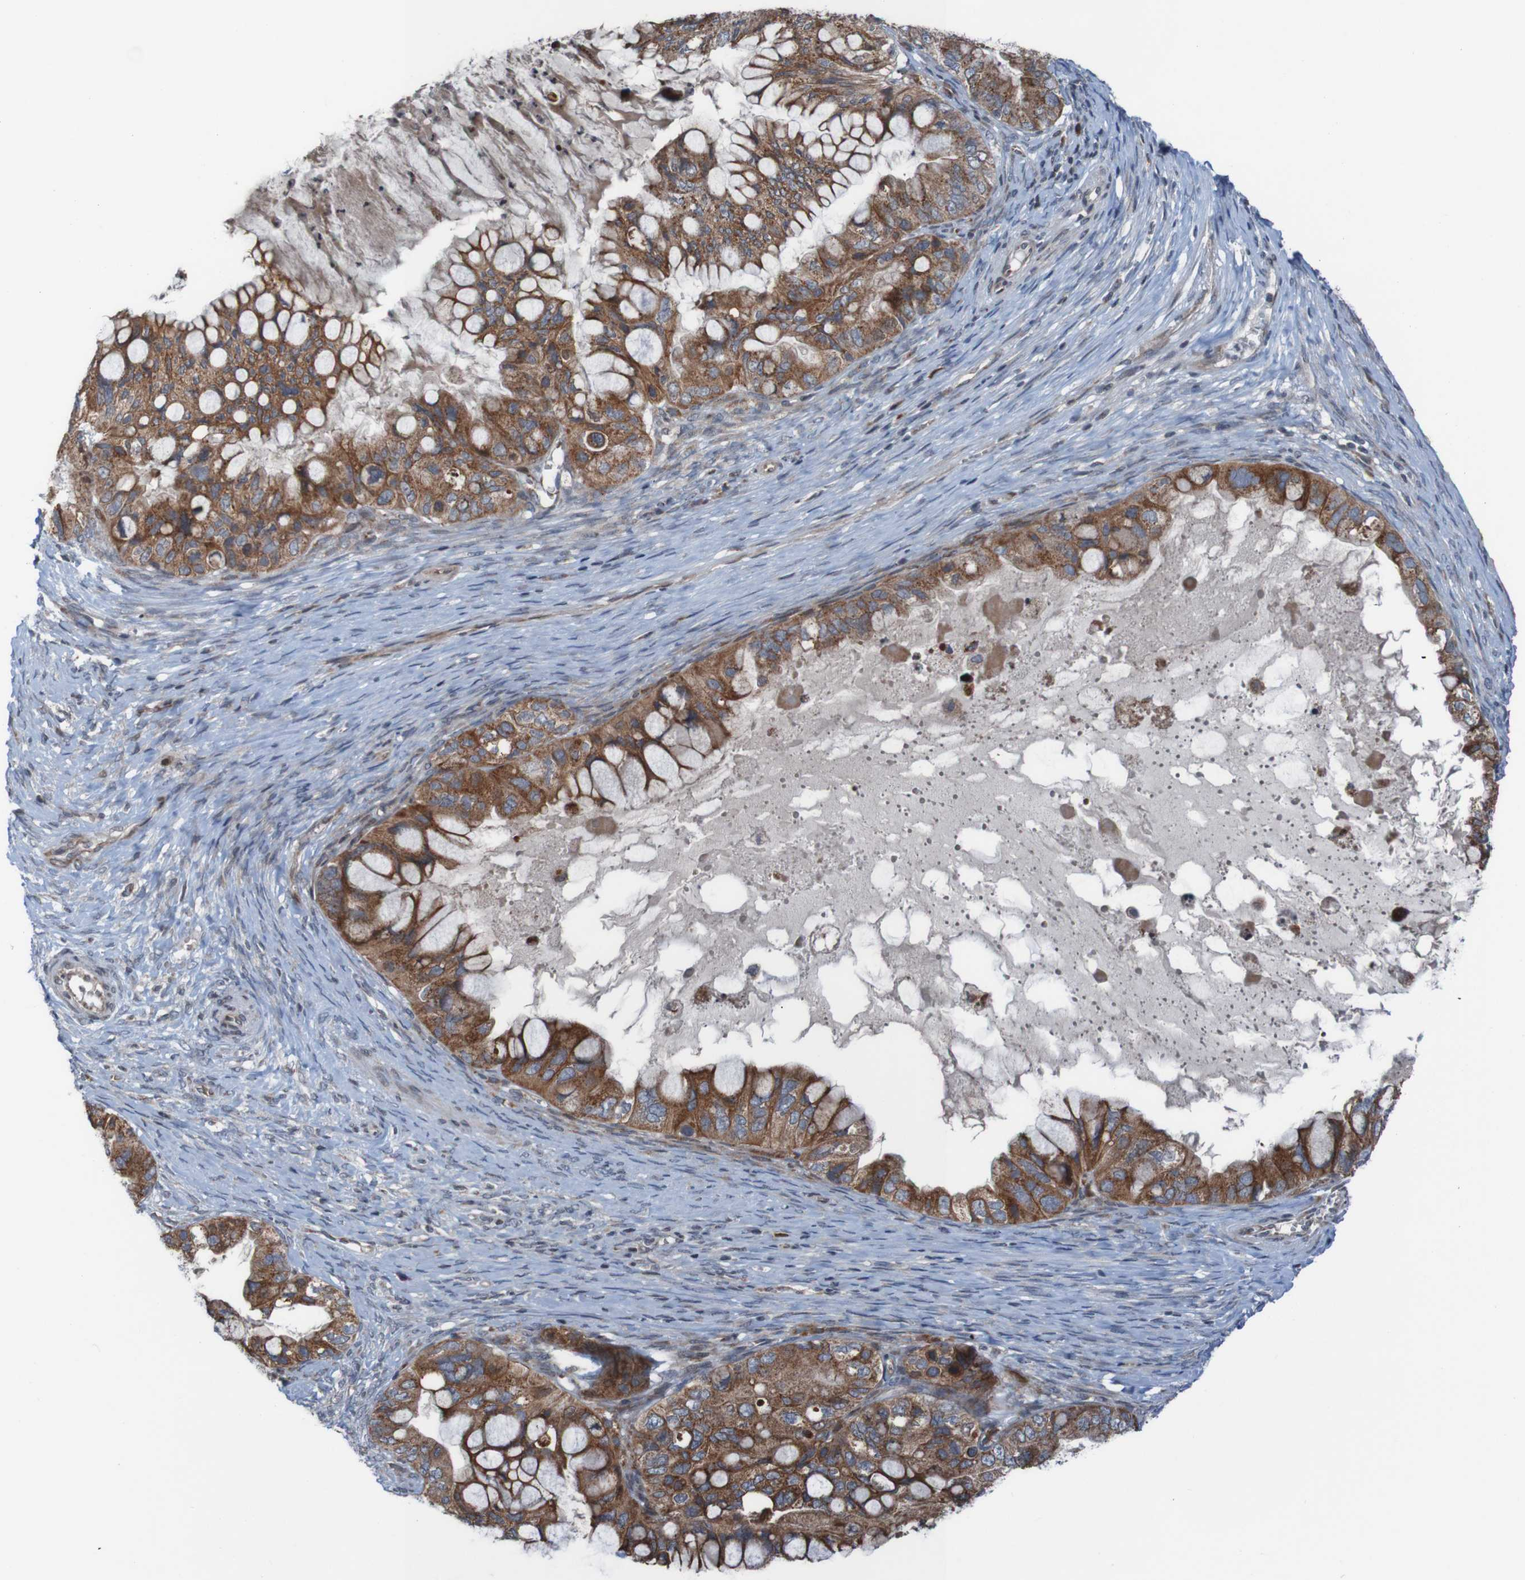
{"staining": {"intensity": "moderate", "quantity": ">75%", "location": "cytoplasmic/membranous"}, "tissue": "ovarian cancer", "cell_type": "Tumor cells", "image_type": "cancer", "snomed": [{"axis": "morphology", "description": "Cystadenocarcinoma, mucinous, NOS"}, {"axis": "topography", "description": "Ovary"}], "caption": "Tumor cells display medium levels of moderate cytoplasmic/membranous staining in approximately >75% of cells in mucinous cystadenocarcinoma (ovarian). (DAB = brown stain, brightfield microscopy at high magnification).", "gene": "UNG", "patient": {"sex": "female", "age": 80}}